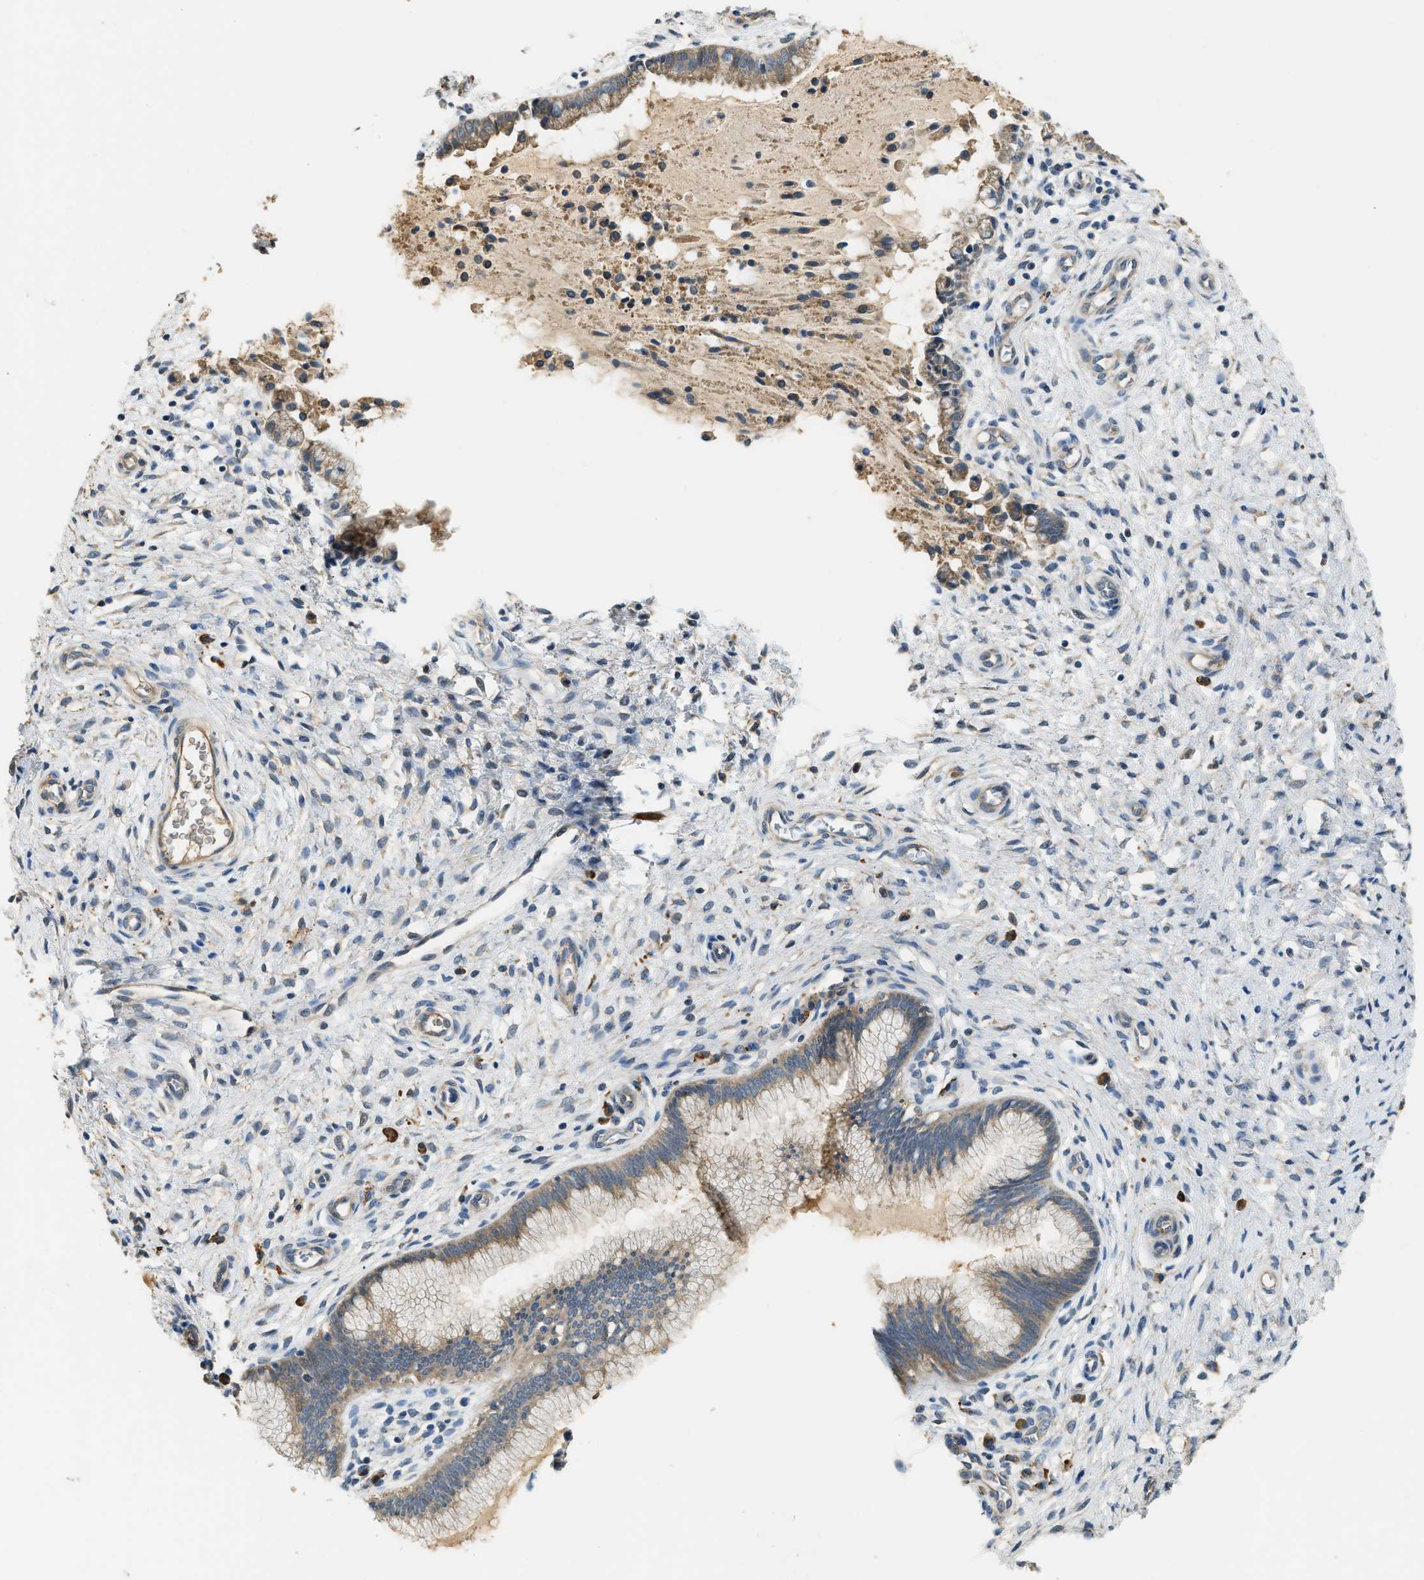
{"staining": {"intensity": "moderate", "quantity": ">75%", "location": "cytoplasmic/membranous"}, "tissue": "cervix", "cell_type": "Glandular cells", "image_type": "normal", "snomed": [{"axis": "morphology", "description": "Normal tissue, NOS"}, {"axis": "topography", "description": "Cervix"}], "caption": "An immunohistochemistry (IHC) image of benign tissue is shown. Protein staining in brown shows moderate cytoplasmic/membranous positivity in cervix within glandular cells.", "gene": "CFLAR", "patient": {"sex": "female", "age": 55}}